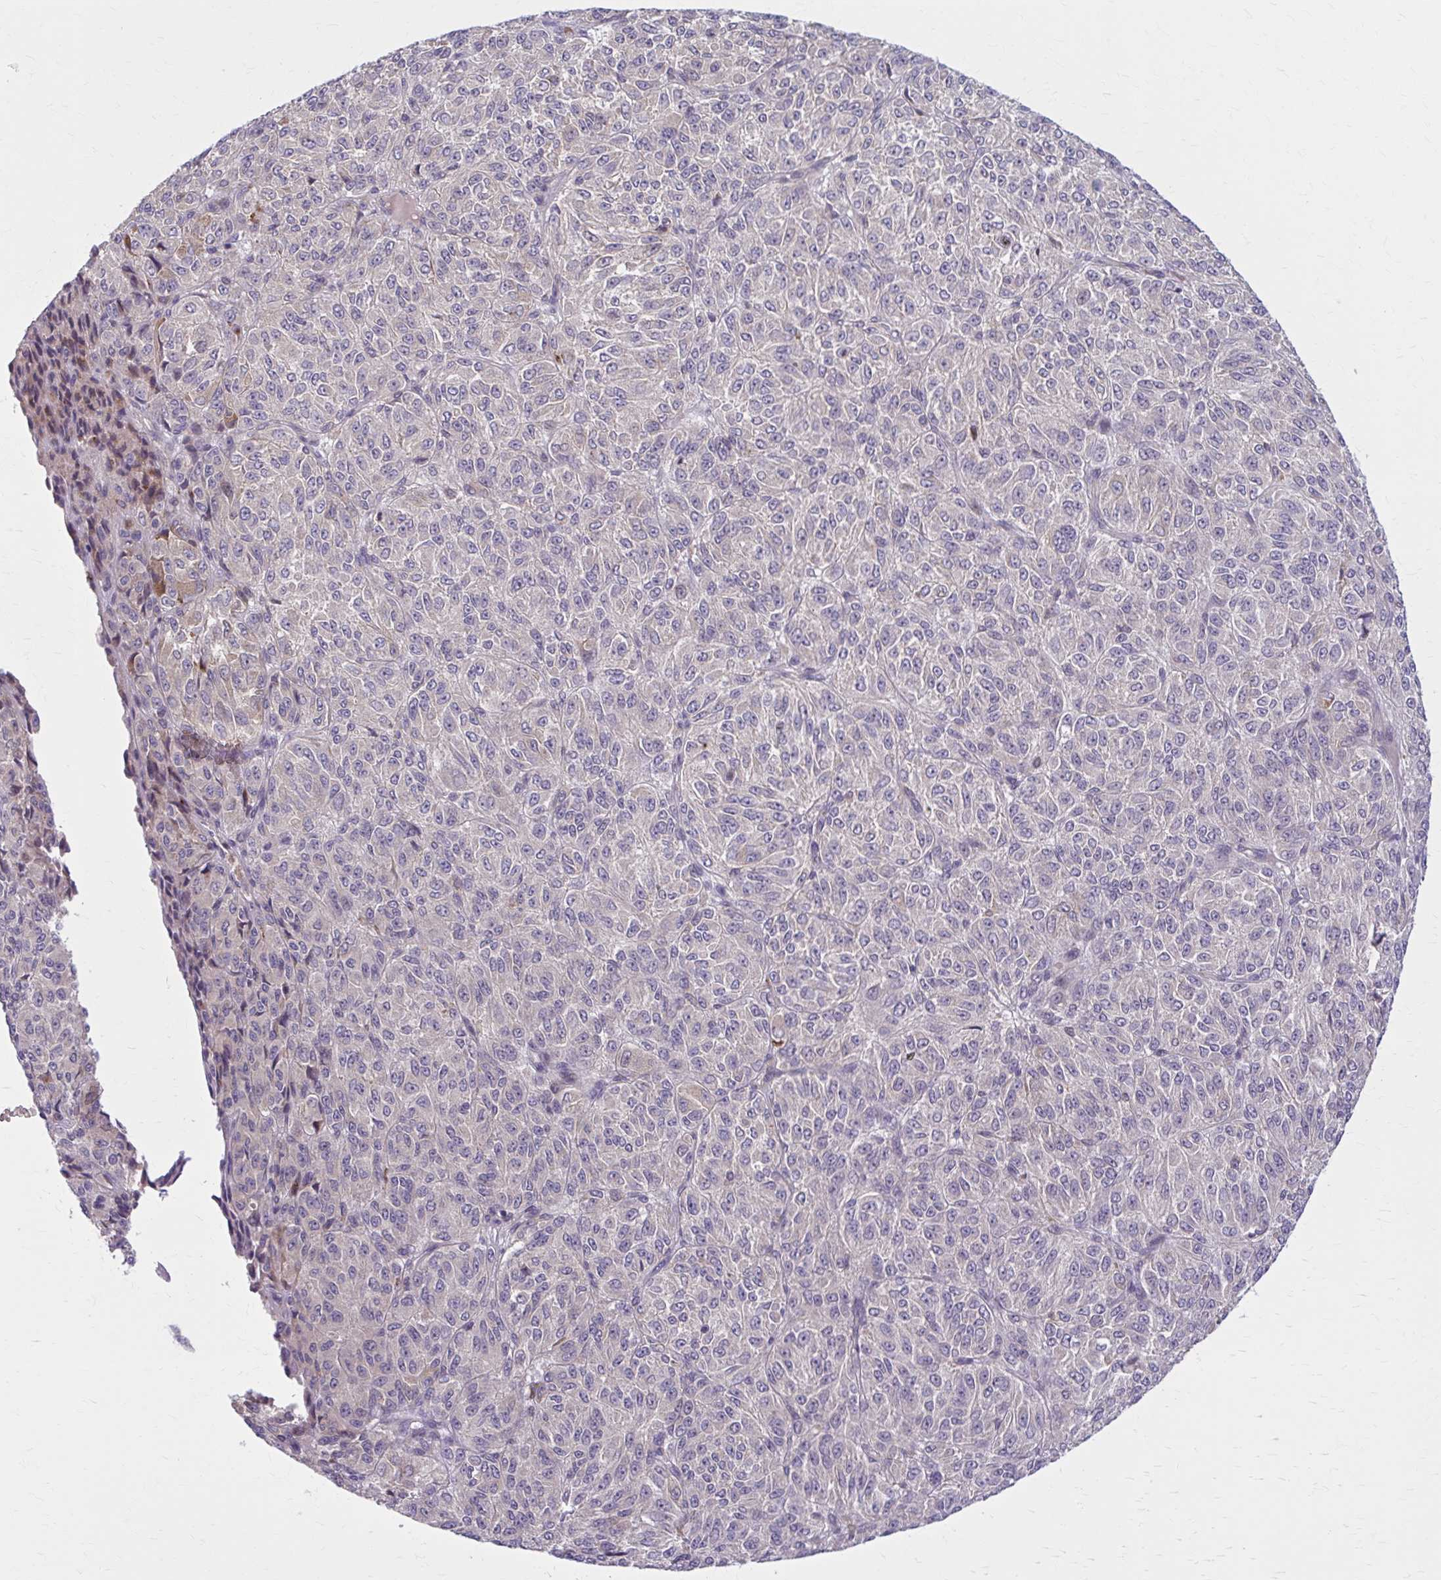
{"staining": {"intensity": "negative", "quantity": "none", "location": "none"}, "tissue": "melanoma", "cell_type": "Tumor cells", "image_type": "cancer", "snomed": [{"axis": "morphology", "description": "Malignant melanoma, Metastatic site"}, {"axis": "topography", "description": "Brain"}], "caption": "DAB immunohistochemical staining of human melanoma exhibits no significant staining in tumor cells.", "gene": "SNF8", "patient": {"sex": "female", "age": 56}}